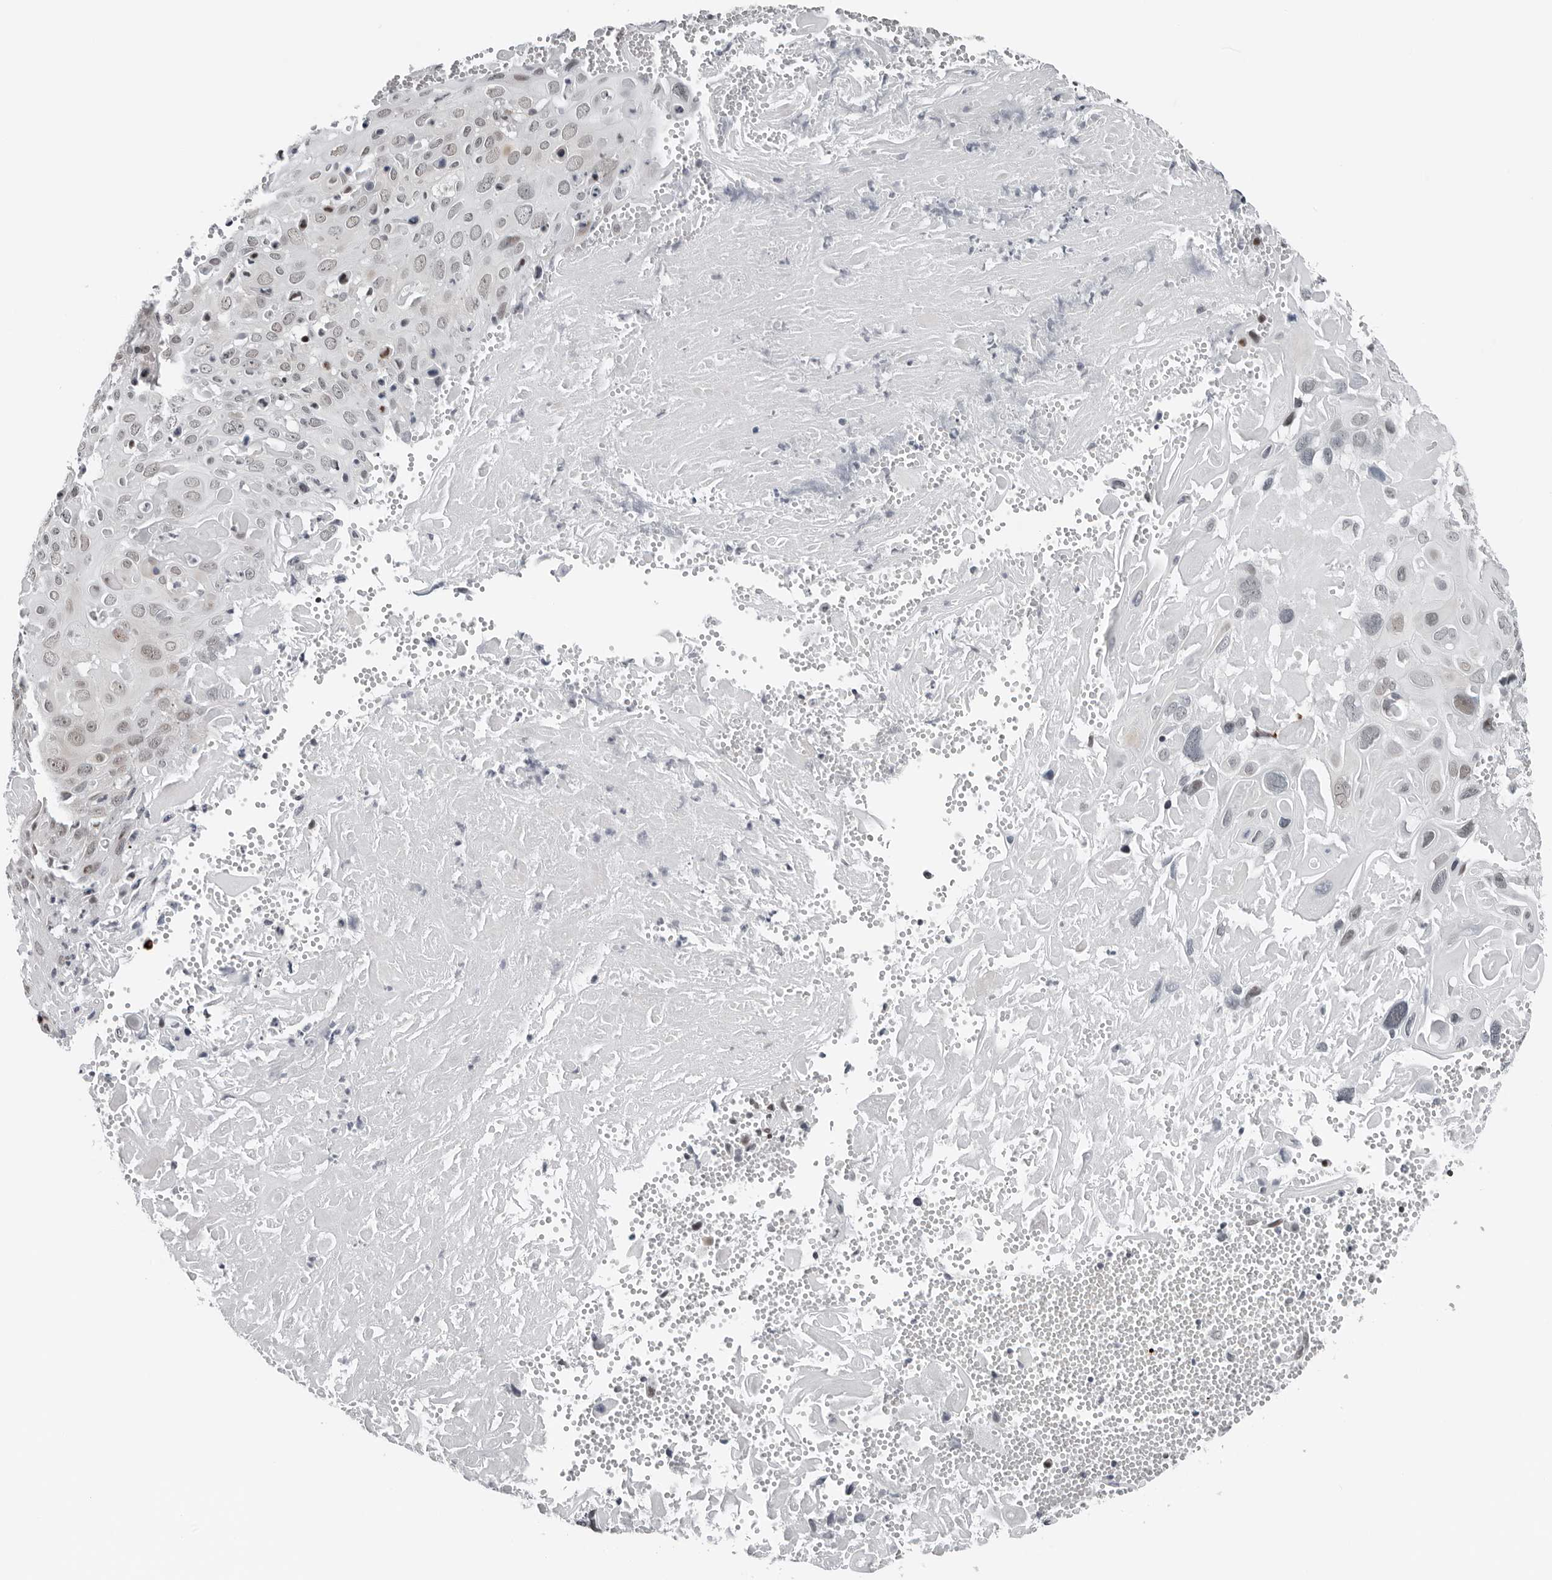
{"staining": {"intensity": "weak", "quantity": "<25%", "location": "nuclear"}, "tissue": "cervical cancer", "cell_type": "Tumor cells", "image_type": "cancer", "snomed": [{"axis": "morphology", "description": "Squamous cell carcinoma, NOS"}, {"axis": "topography", "description": "Cervix"}], "caption": "This histopathology image is of squamous cell carcinoma (cervical) stained with IHC to label a protein in brown with the nuclei are counter-stained blue. There is no expression in tumor cells. (DAB (3,3'-diaminobenzidine) immunohistochemistry with hematoxylin counter stain).", "gene": "PPP1R42", "patient": {"sex": "female", "age": 74}}